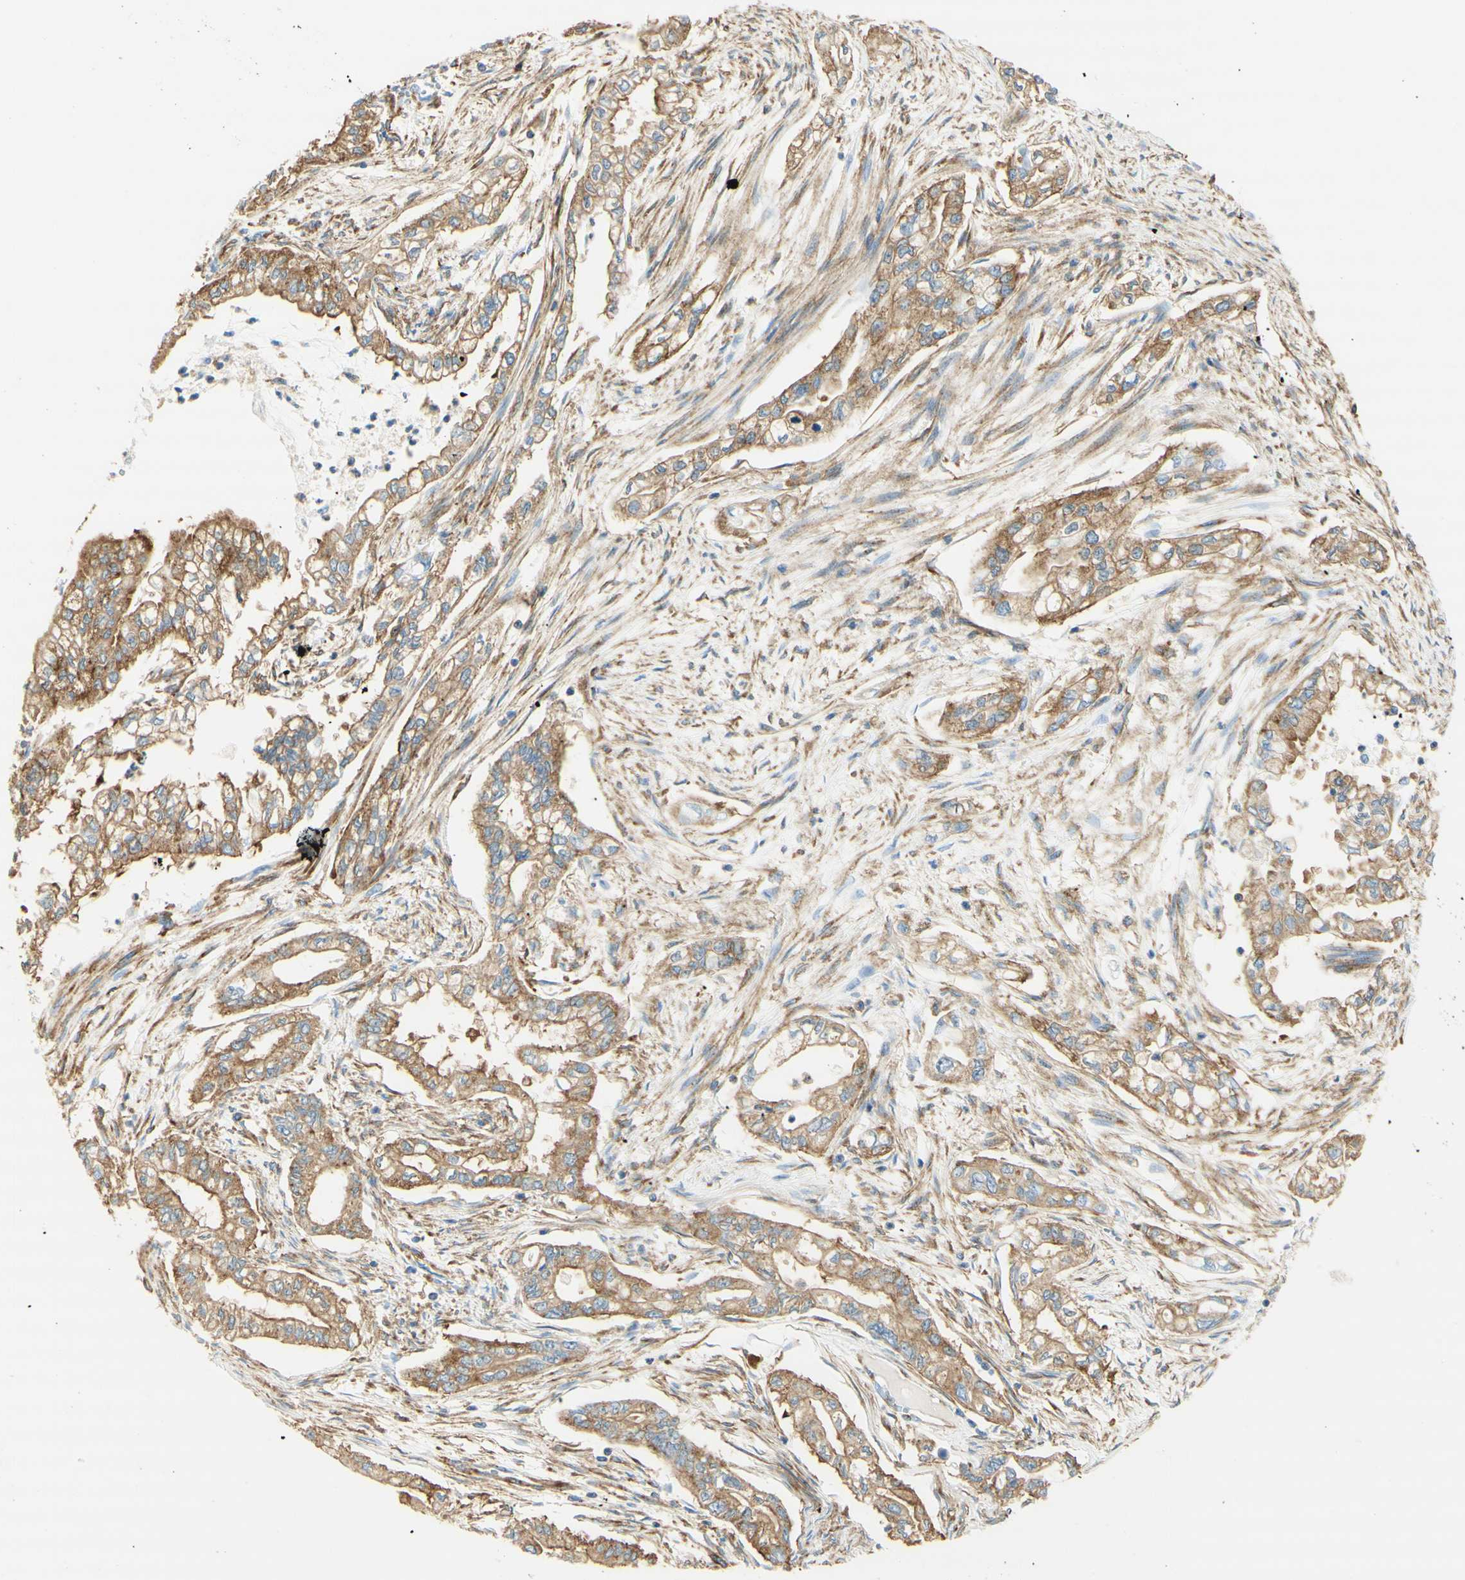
{"staining": {"intensity": "moderate", "quantity": ">75%", "location": "cytoplasmic/membranous"}, "tissue": "pancreatic cancer", "cell_type": "Tumor cells", "image_type": "cancer", "snomed": [{"axis": "morphology", "description": "Normal tissue, NOS"}, {"axis": "topography", "description": "Pancreas"}], "caption": "Human pancreatic cancer stained with a brown dye exhibits moderate cytoplasmic/membranous positive positivity in approximately >75% of tumor cells.", "gene": "CLTC", "patient": {"sex": "male", "age": 42}}